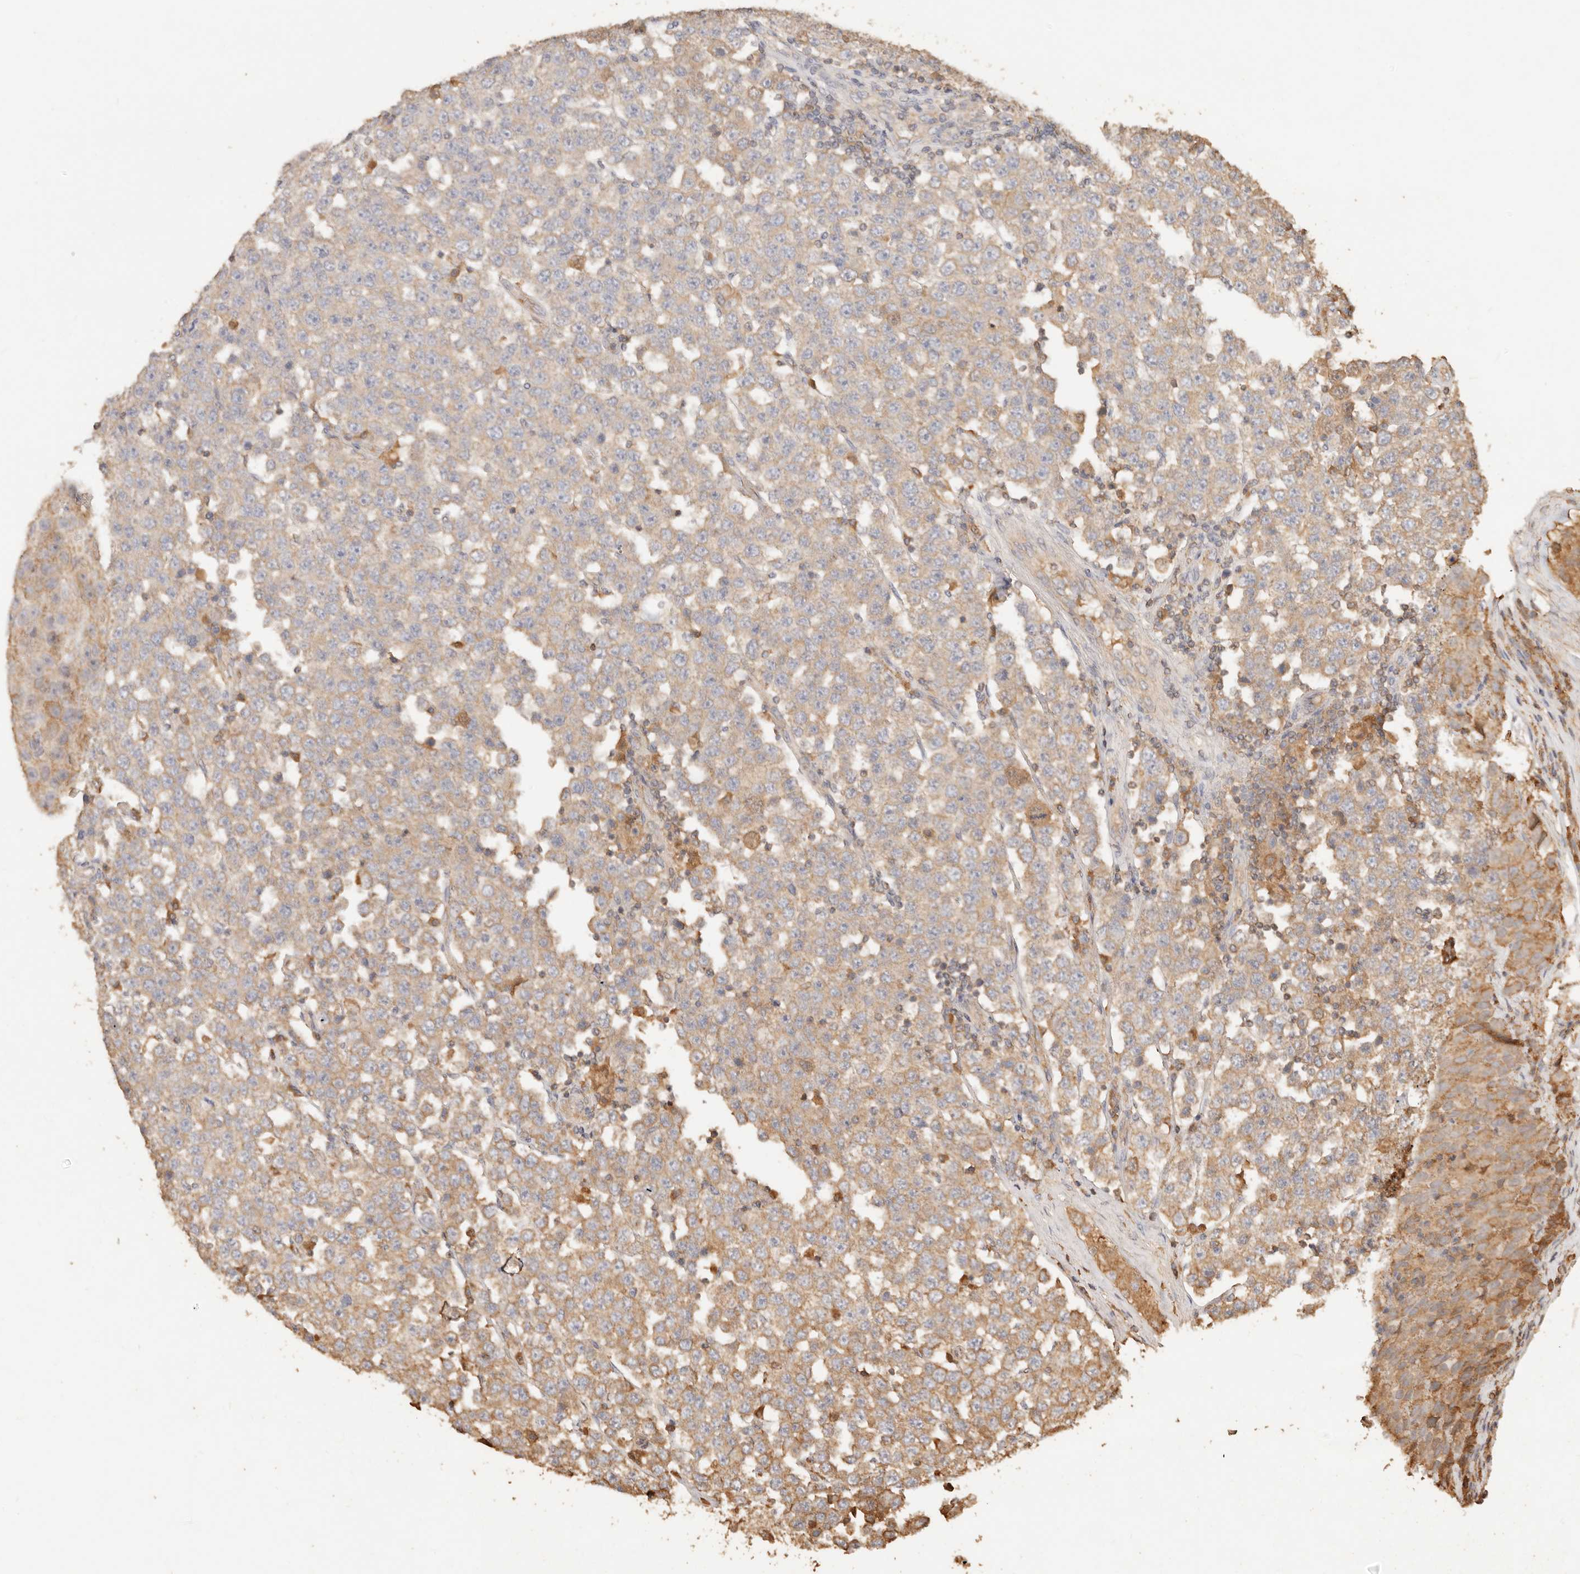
{"staining": {"intensity": "moderate", "quantity": "25%-75%", "location": "cytoplasmic/membranous"}, "tissue": "testis cancer", "cell_type": "Tumor cells", "image_type": "cancer", "snomed": [{"axis": "morphology", "description": "Seminoma, NOS"}, {"axis": "topography", "description": "Testis"}], "caption": "A brown stain shows moderate cytoplasmic/membranous staining of a protein in seminoma (testis) tumor cells.", "gene": "FAM180B", "patient": {"sex": "male", "age": 28}}